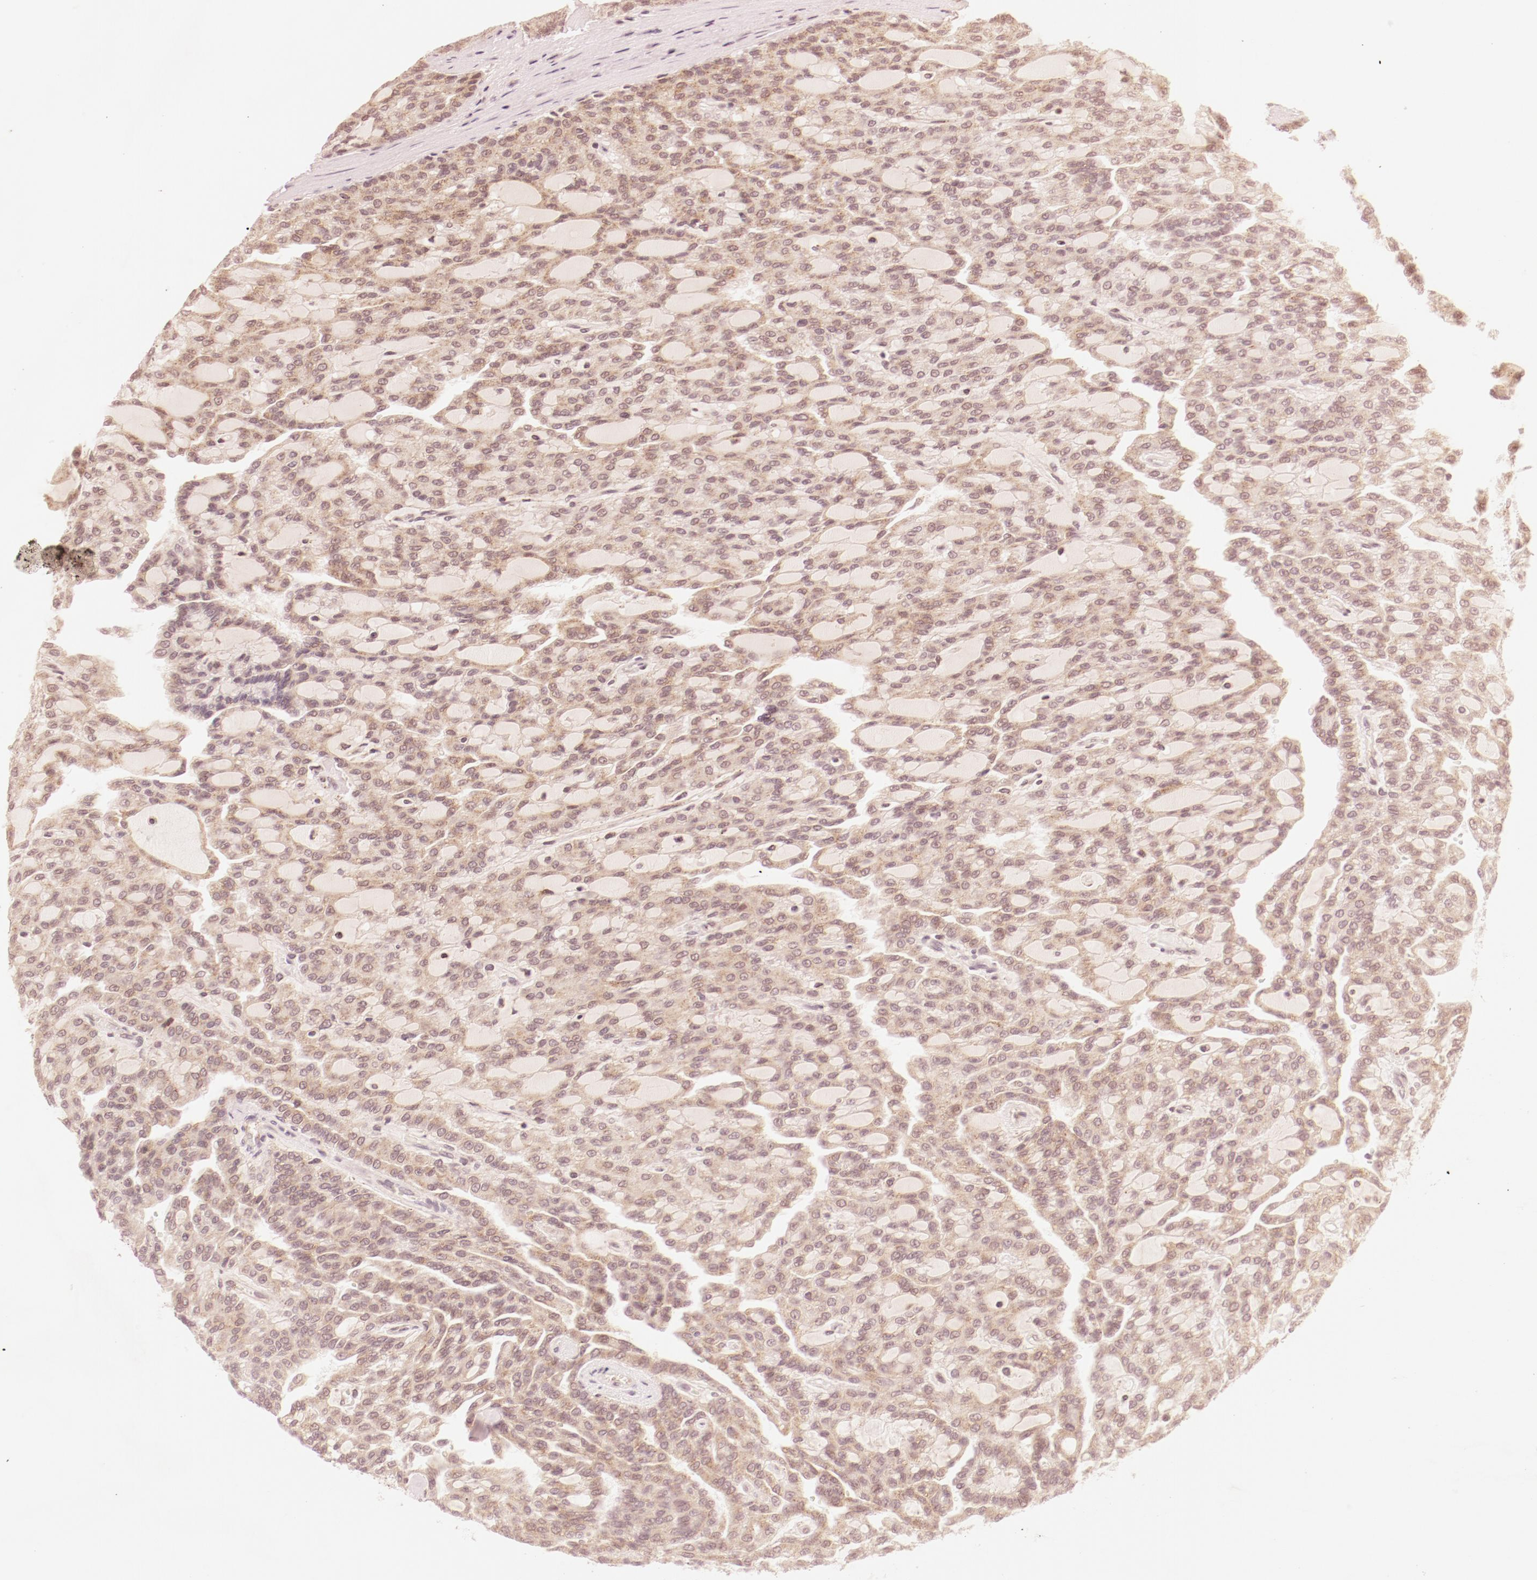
{"staining": {"intensity": "weak", "quantity": "<25%", "location": "cytoplasmic/membranous"}, "tissue": "renal cancer", "cell_type": "Tumor cells", "image_type": "cancer", "snomed": [{"axis": "morphology", "description": "Adenocarcinoma, NOS"}, {"axis": "topography", "description": "Kidney"}], "caption": "There is no significant expression in tumor cells of renal adenocarcinoma.", "gene": "RPL12", "patient": {"sex": "male", "age": 63}}